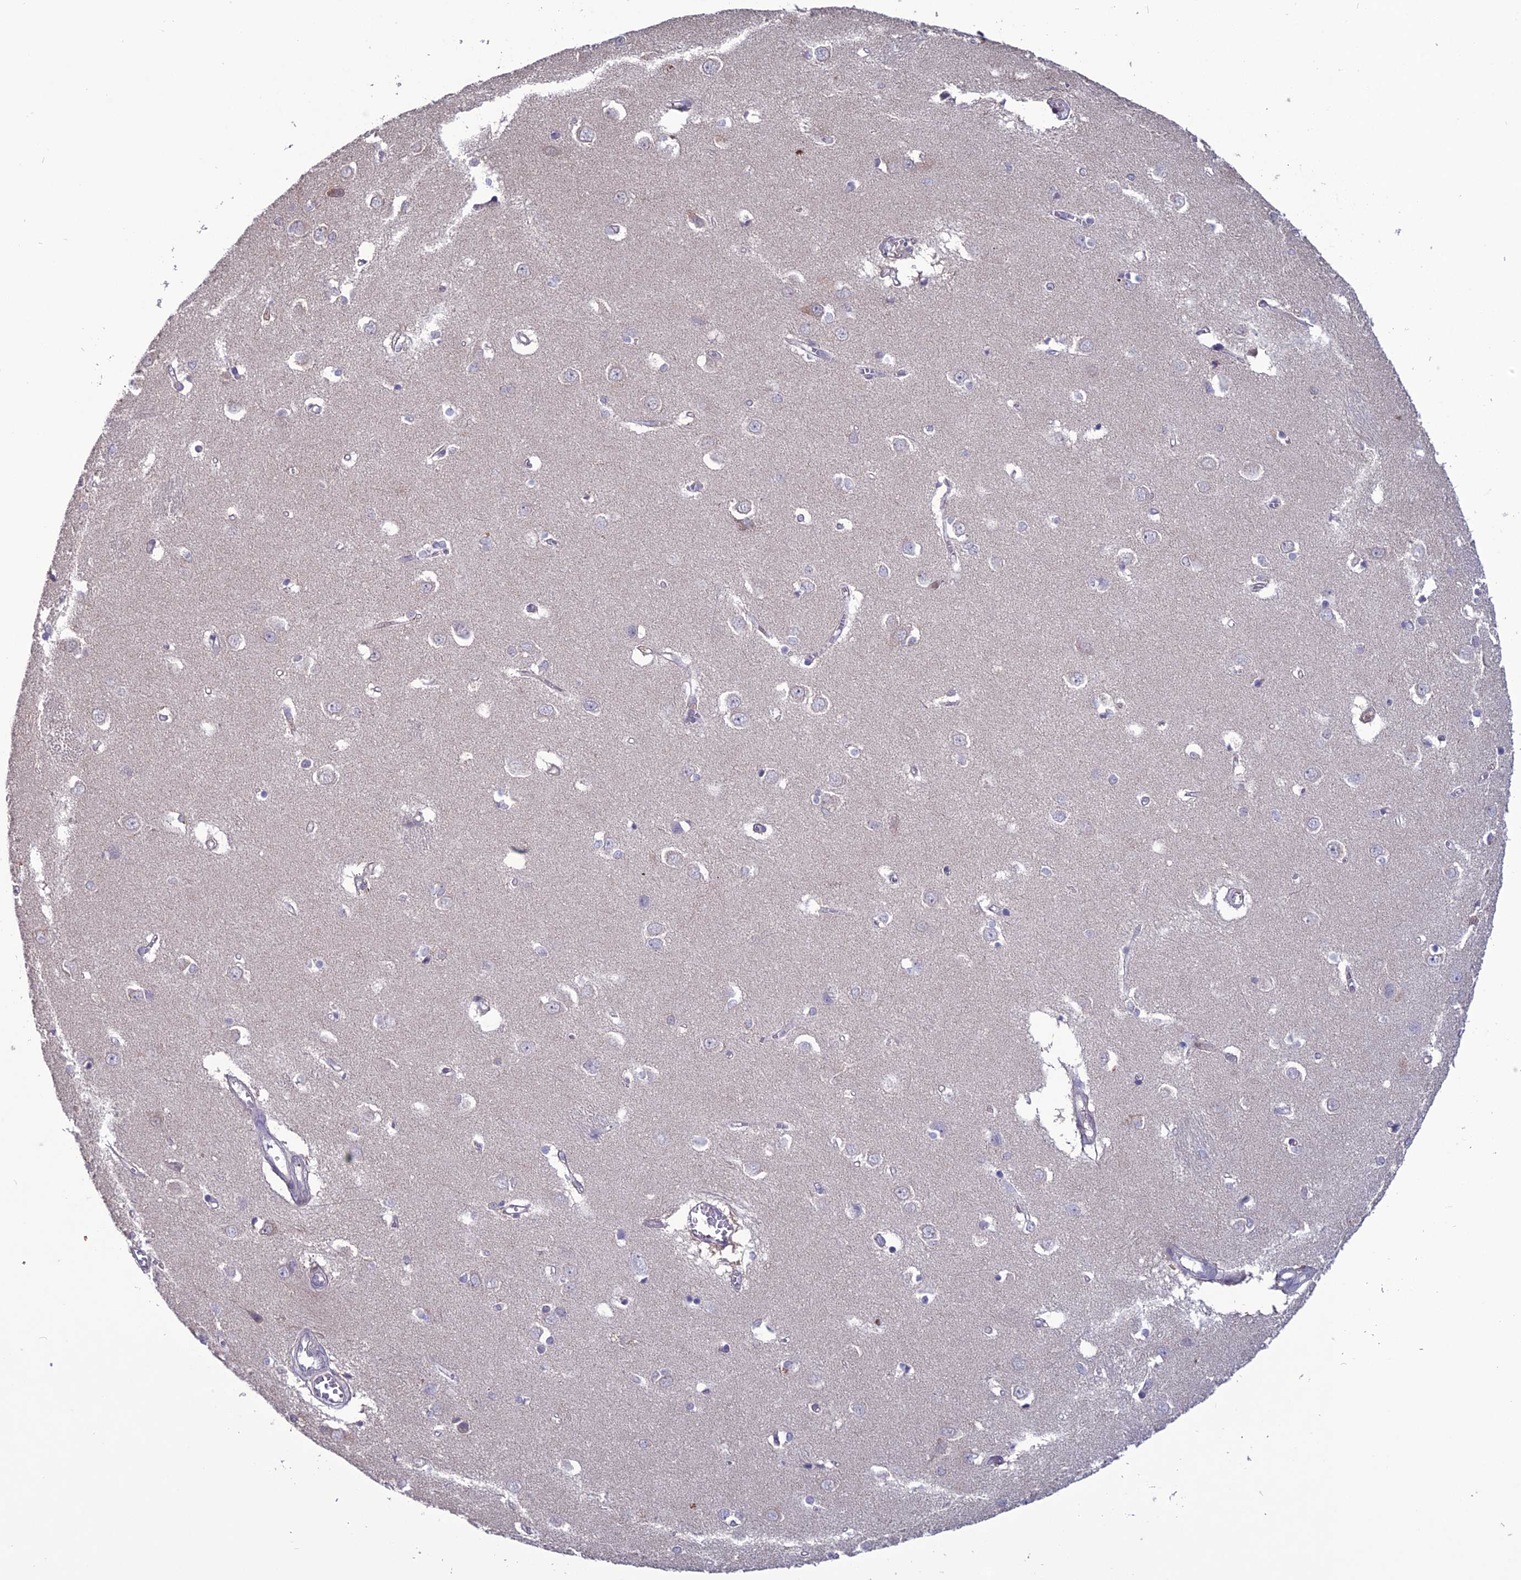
{"staining": {"intensity": "weak", "quantity": "<25%", "location": "cytoplasmic/membranous"}, "tissue": "caudate", "cell_type": "Glial cells", "image_type": "normal", "snomed": [{"axis": "morphology", "description": "Normal tissue, NOS"}, {"axis": "topography", "description": "Lateral ventricle wall"}], "caption": "A high-resolution histopathology image shows immunohistochemistry (IHC) staining of normal caudate, which shows no significant expression in glial cells. (Stains: DAB immunohistochemistry (IHC) with hematoxylin counter stain, Microscopy: brightfield microscopy at high magnification).", "gene": "C2orf76", "patient": {"sex": "male", "age": 37}}